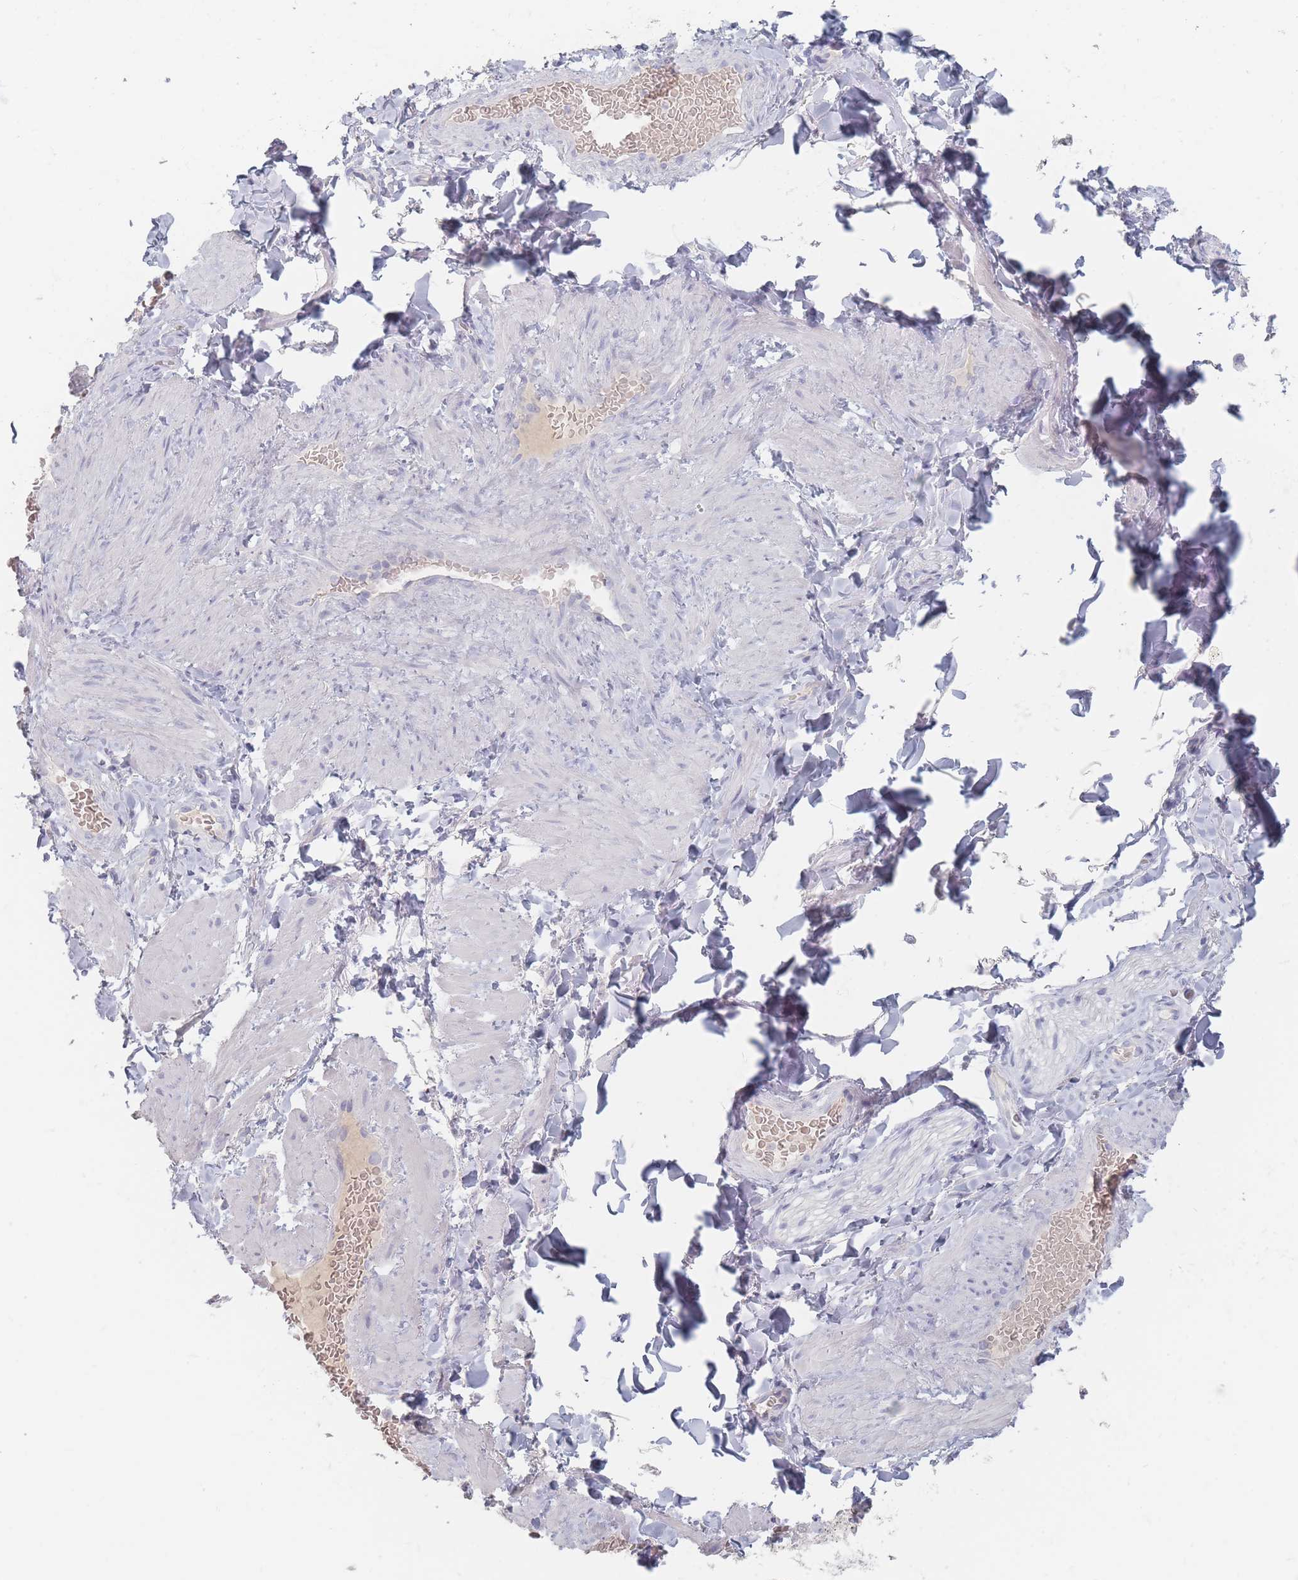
{"staining": {"intensity": "negative", "quantity": "none", "location": "none"}, "tissue": "adipose tissue", "cell_type": "Adipocytes", "image_type": "normal", "snomed": [{"axis": "morphology", "description": "Normal tissue, NOS"}, {"axis": "topography", "description": "Soft tissue"}, {"axis": "topography", "description": "Vascular tissue"}], "caption": "A micrograph of human adipose tissue is negative for staining in adipocytes. (DAB (3,3'-diaminobenzidine) immunohistochemistry (IHC) visualized using brightfield microscopy, high magnification).", "gene": "HELZ2", "patient": {"sex": "male", "age": 54}}